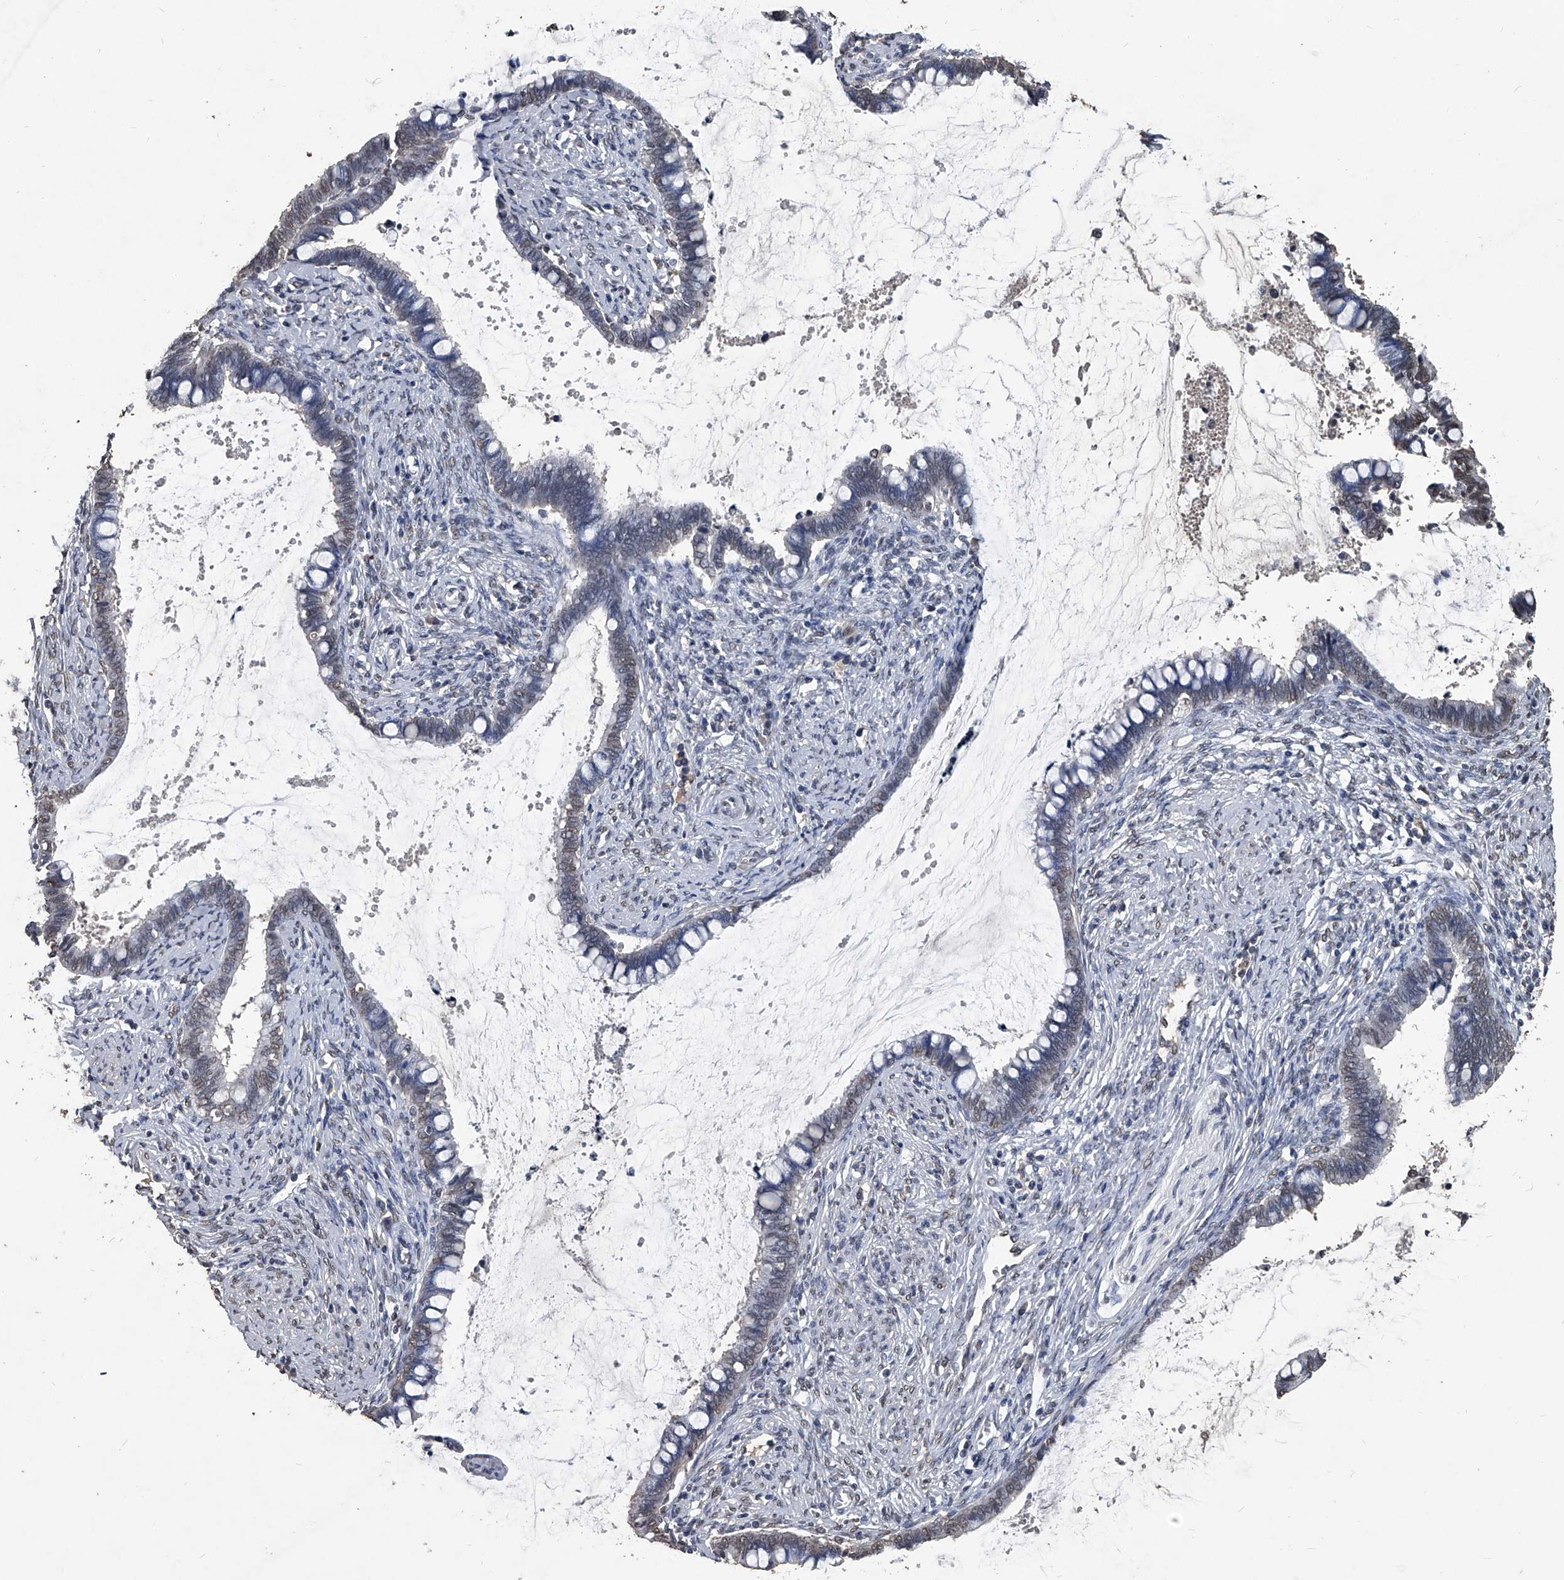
{"staining": {"intensity": "weak", "quantity": "<25%", "location": "nuclear"}, "tissue": "cervical cancer", "cell_type": "Tumor cells", "image_type": "cancer", "snomed": [{"axis": "morphology", "description": "Adenocarcinoma, NOS"}, {"axis": "topography", "description": "Cervix"}], "caption": "Tumor cells are negative for brown protein staining in cervical adenocarcinoma. (Stains: DAB (3,3'-diaminobenzidine) immunohistochemistry (IHC) with hematoxylin counter stain, Microscopy: brightfield microscopy at high magnification).", "gene": "MATR3", "patient": {"sex": "female", "age": 44}}